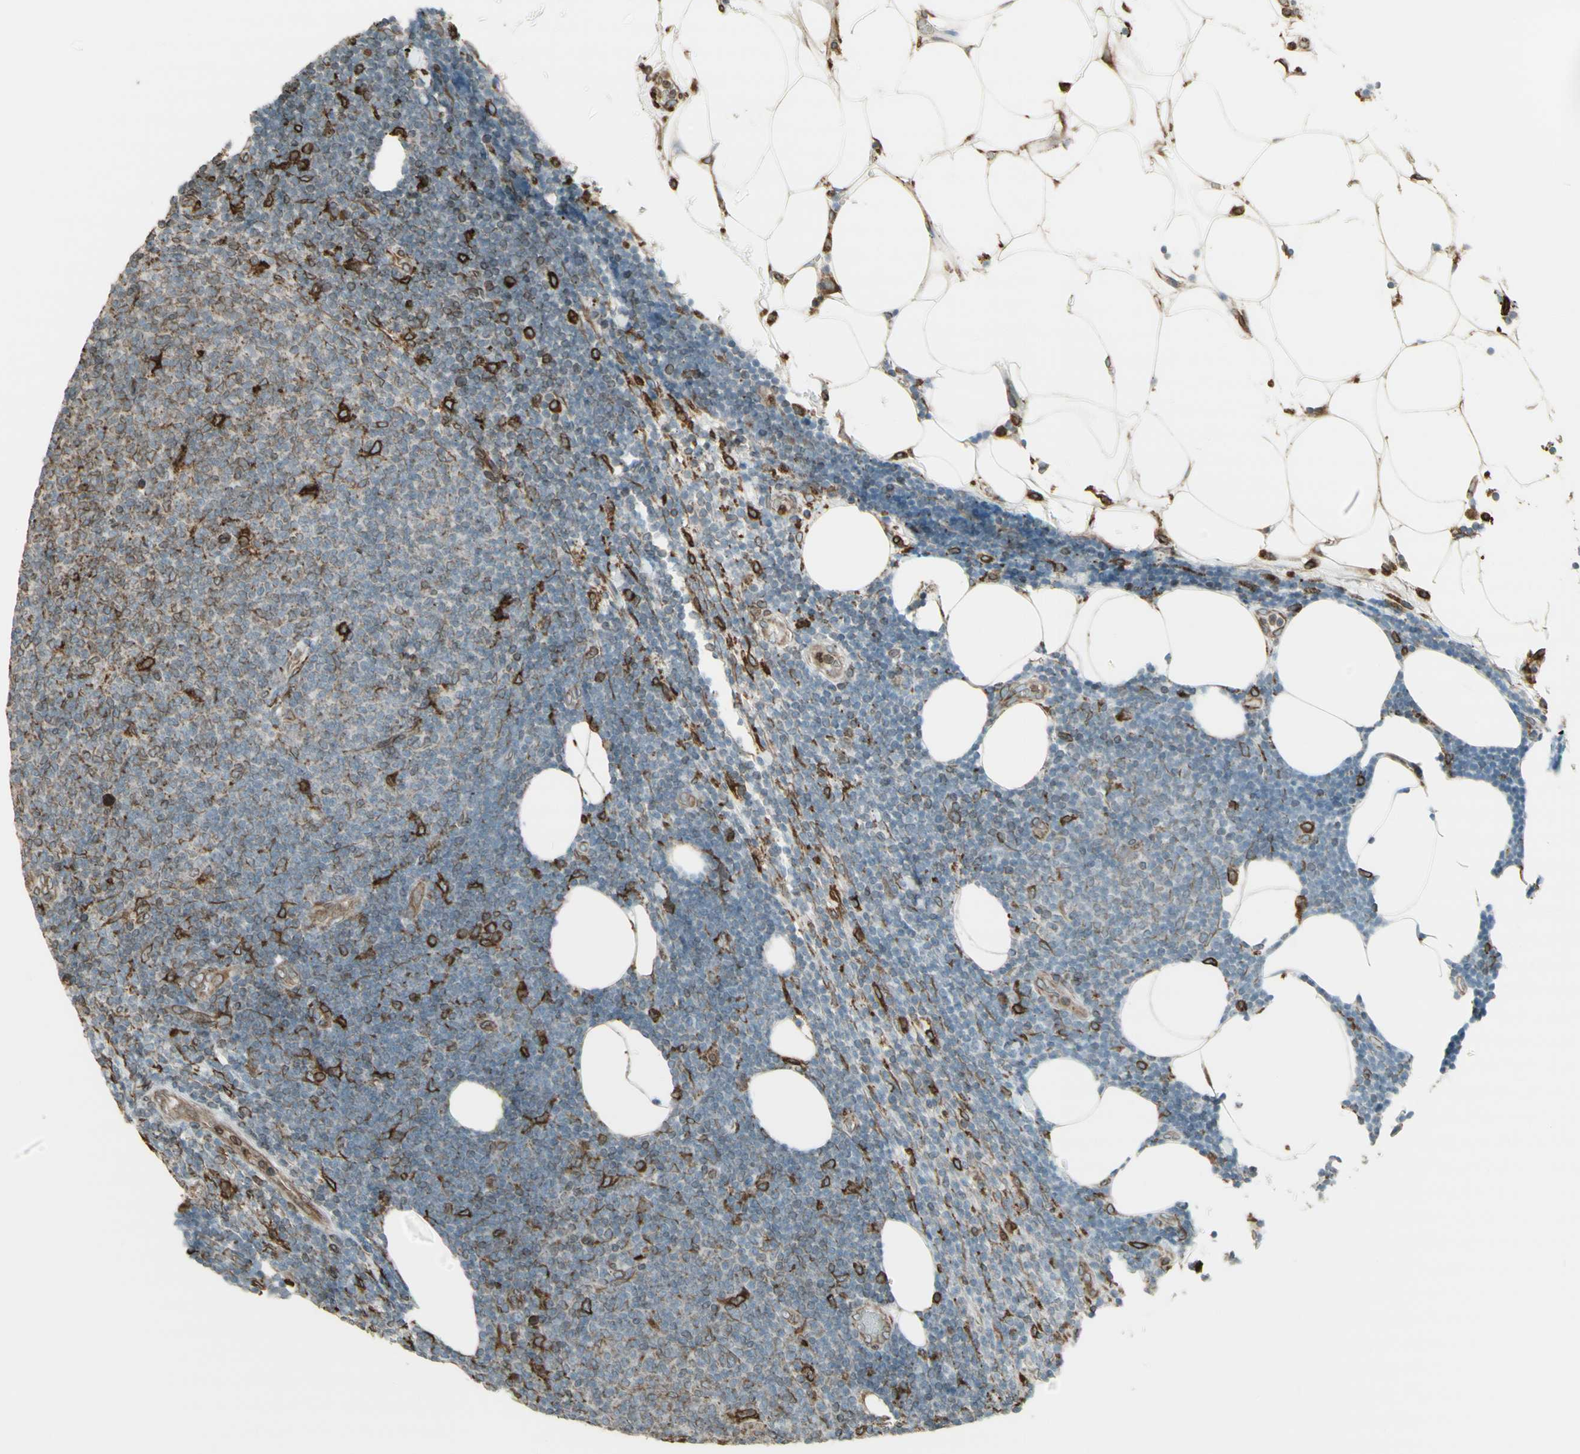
{"staining": {"intensity": "strong", "quantity": "<25%", "location": "cytoplasmic/membranous"}, "tissue": "lymphoma", "cell_type": "Tumor cells", "image_type": "cancer", "snomed": [{"axis": "morphology", "description": "Malignant lymphoma, non-Hodgkin's type, Low grade"}, {"axis": "topography", "description": "Lymph node"}], "caption": "Protein staining of malignant lymphoma, non-Hodgkin's type (low-grade) tissue demonstrates strong cytoplasmic/membranous positivity in about <25% of tumor cells. Using DAB (brown) and hematoxylin (blue) stains, captured at high magnification using brightfield microscopy.", "gene": "CANX", "patient": {"sex": "male", "age": 66}}